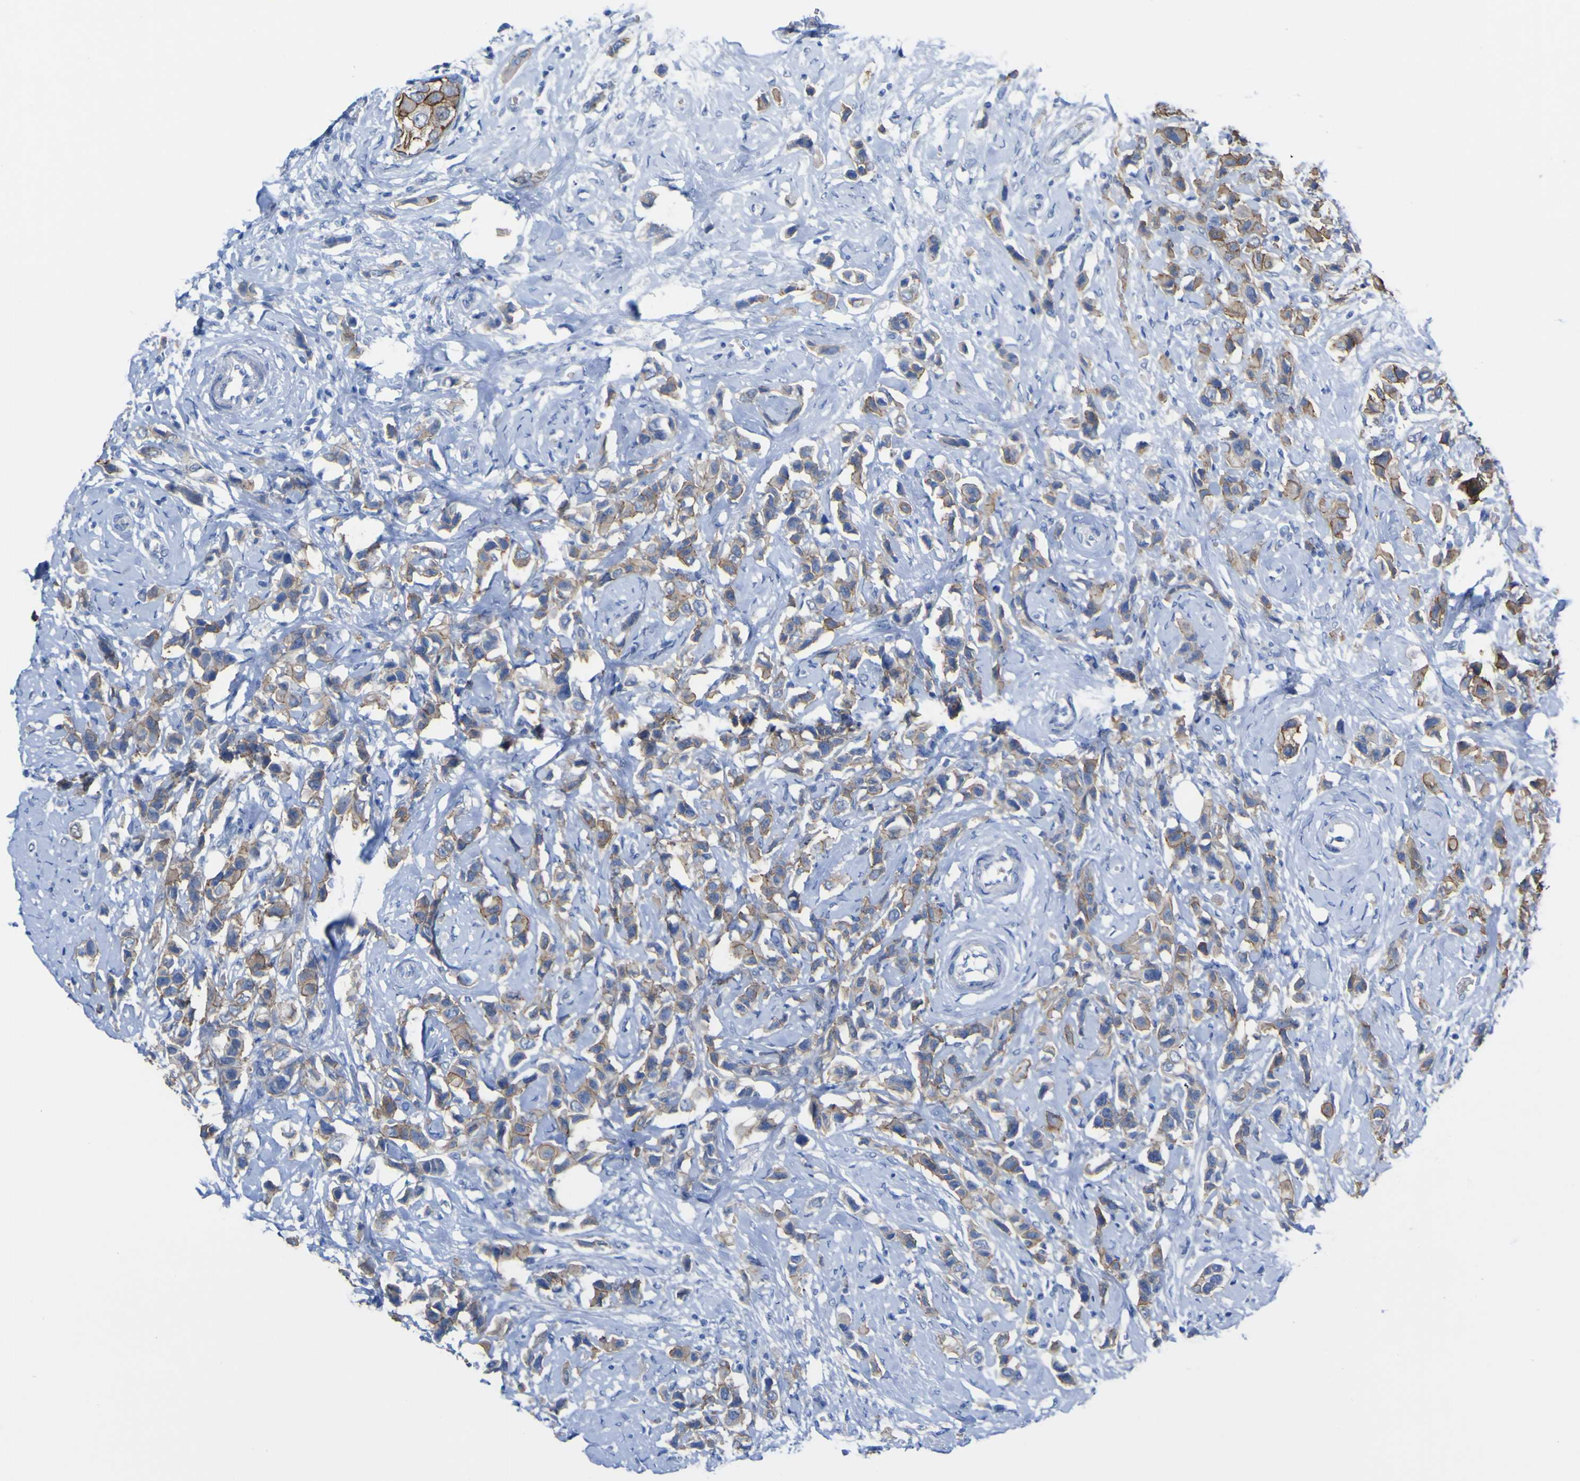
{"staining": {"intensity": "moderate", "quantity": "25%-75%", "location": "cytoplasmic/membranous"}, "tissue": "breast cancer", "cell_type": "Tumor cells", "image_type": "cancer", "snomed": [{"axis": "morphology", "description": "Normal tissue, NOS"}, {"axis": "morphology", "description": "Duct carcinoma"}, {"axis": "topography", "description": "Breast"}], "caption": "Protein analysis of breast intraductal carcinoma tissue displays moderate cytoplasmic/membranous staining in approximately 25%-75% of tumor cells.", "gene": "GCM1", "patient": {"sex": "female", "age": 50}}